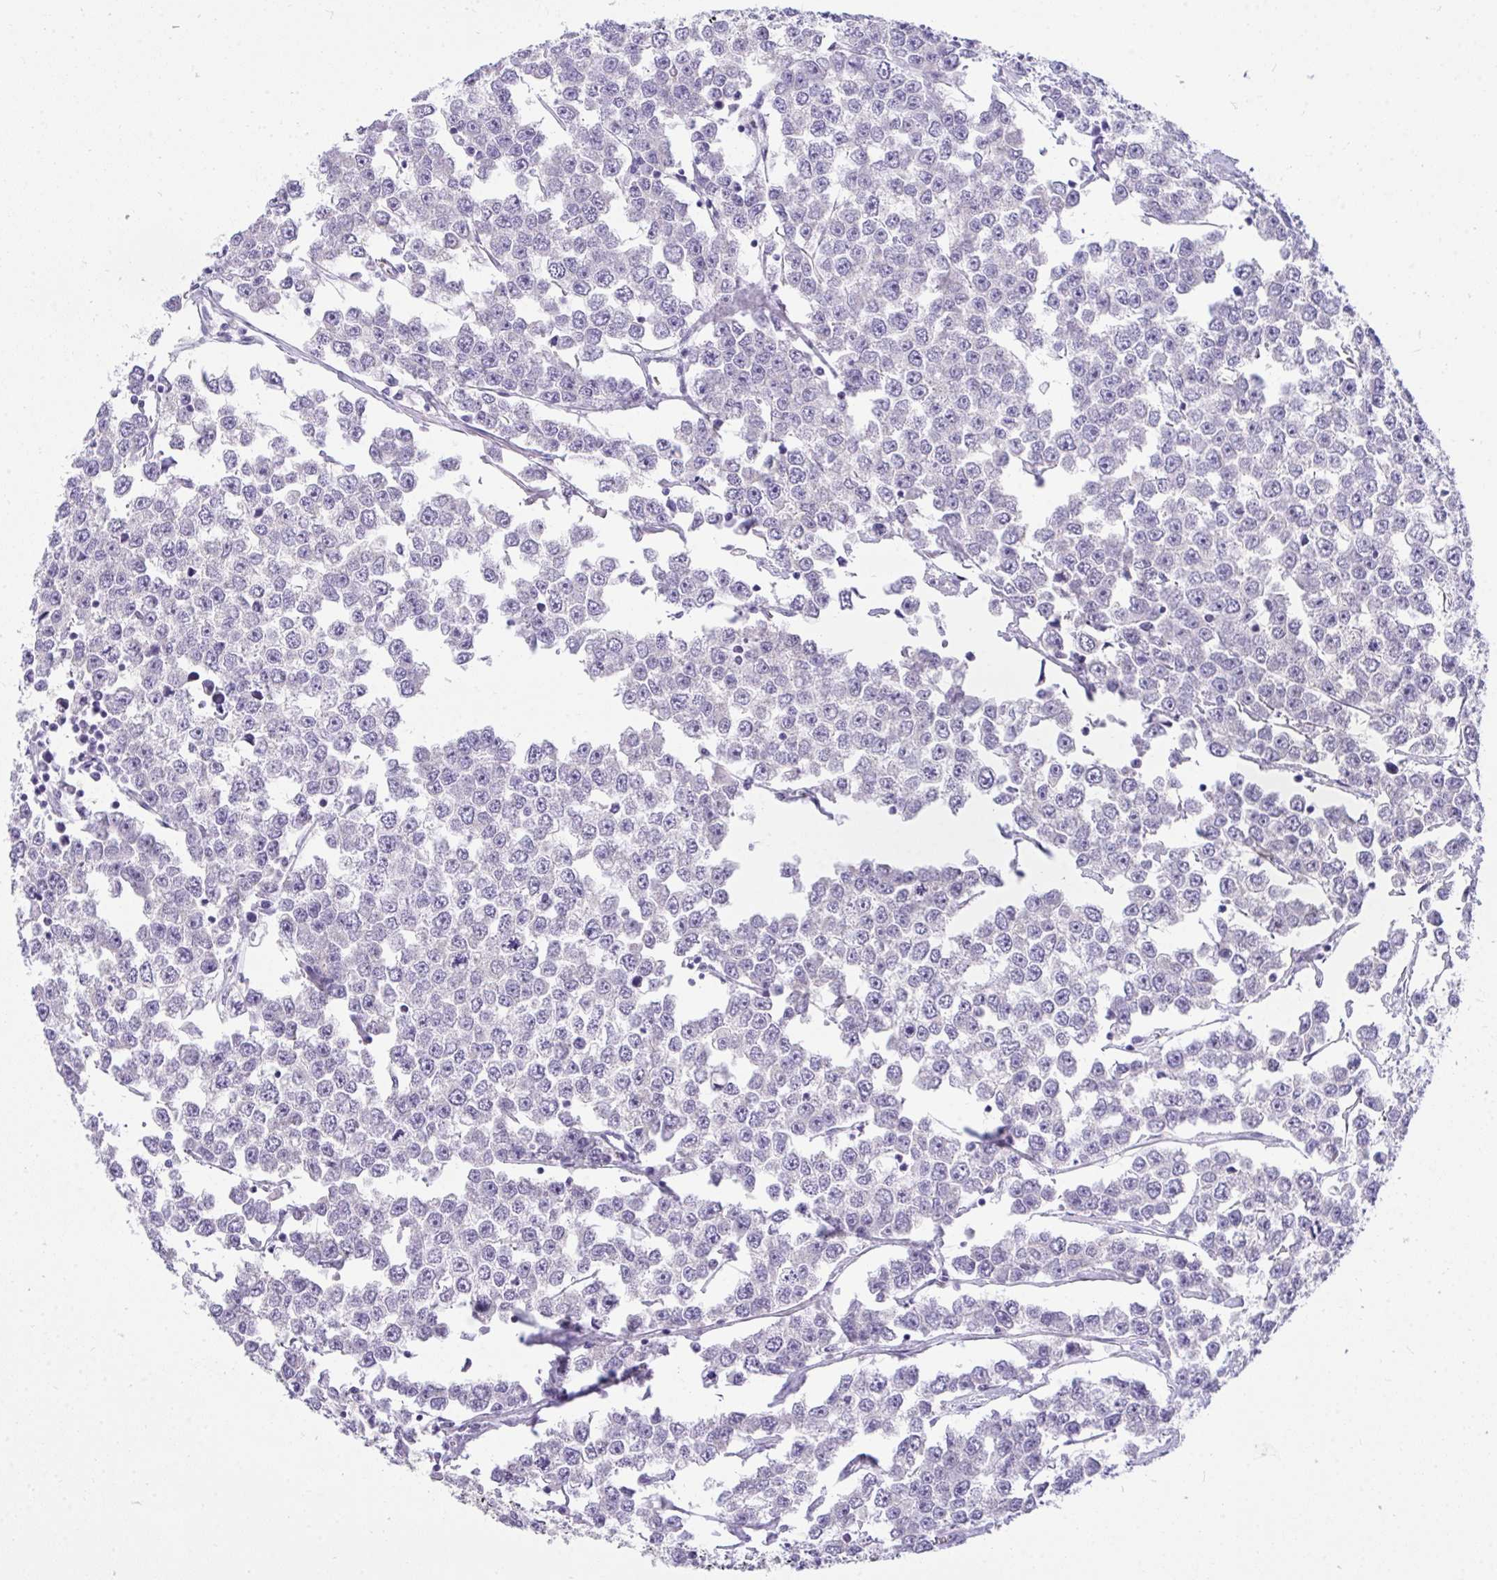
{"staining": {"intensity": "negative", "quantity": "none", "location": "none"}, "tissue": "testis cancer", "cell_type": "Tumor cells", "image_type": "cancer", "snomed": [{"axis": "morphology", "description": "Seminoma, NOS"}, {"axis": "morphology", "description": "Carcinoma, Embryonal, NOS"}, {"axis": "topography", "description": "Testis"}], "caption": "Immunohistochemistry (IHC) image of human testis cancer (seminoma) stained for a protein (brown), which displays no positivity in tumor cells. Brightfield microscopy of immunohistochemistry stained with DAB (3,3'-diaminobenzidine) (brown) and hematoxylin (blue), captured at high magnification.", "gene": "VGLL3", "patient": {"sex": "male", "age": 52}}